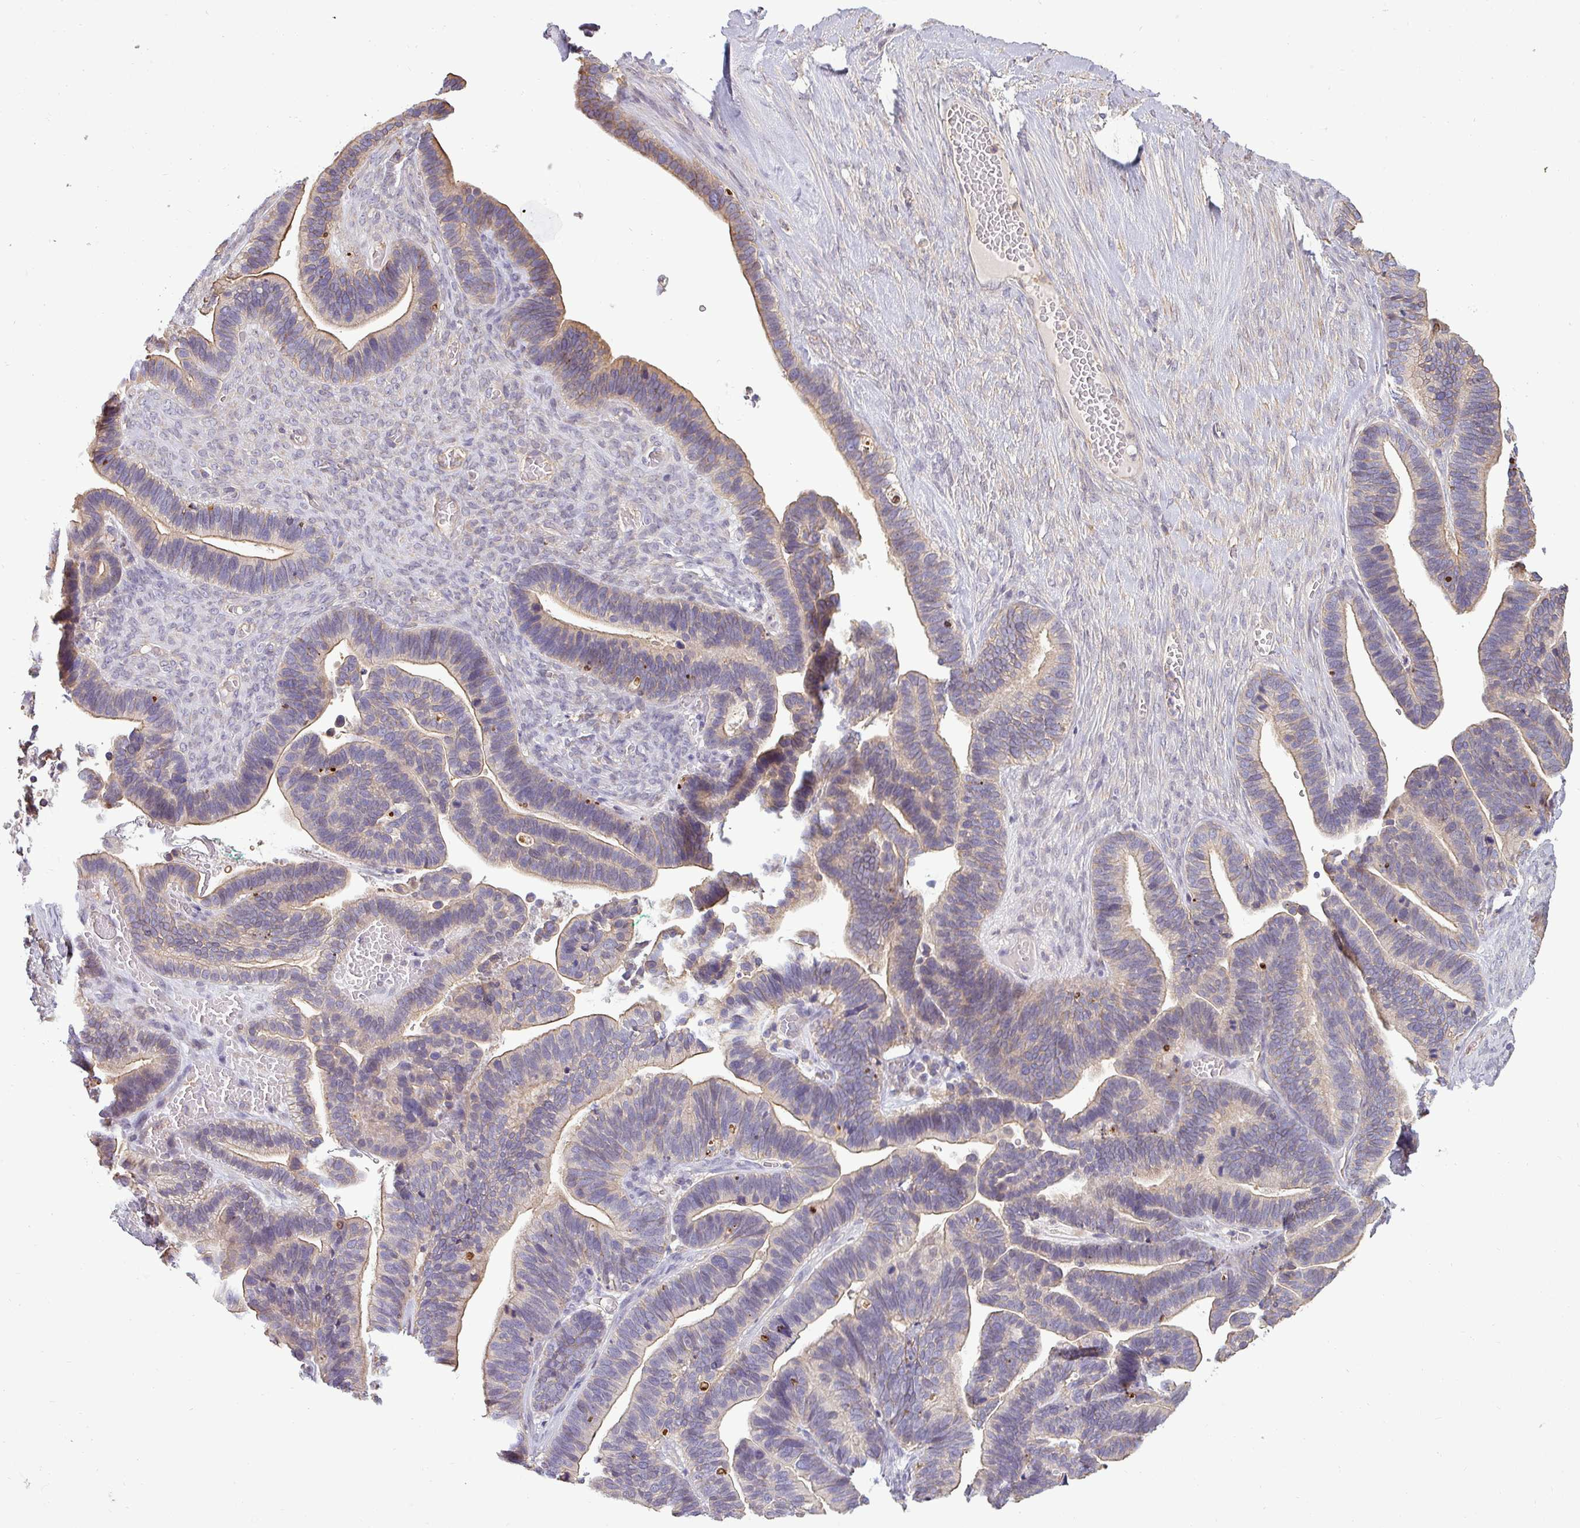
{"staining": {"intensity": "weak", "quantity": "<25%", "location": "cytoplasmic/membranous"}, "tissue": "ovarian cancer", "cell_type": "Tumor cells", "image_type": "cancer", "snomed": [{"axis": "morphology", "description": "Cystadenocarcinoma, serous, NOS"}, {"axis": "topography", "description": "Ovary"}], "caption": "Immunohistochemistry (IHC) of serous cystadenocarcinoma (ovarian) demonstrates no staining in tumor cells.", "gene": "ZNF835", "patient": {"sex": "female", "age": 56}}